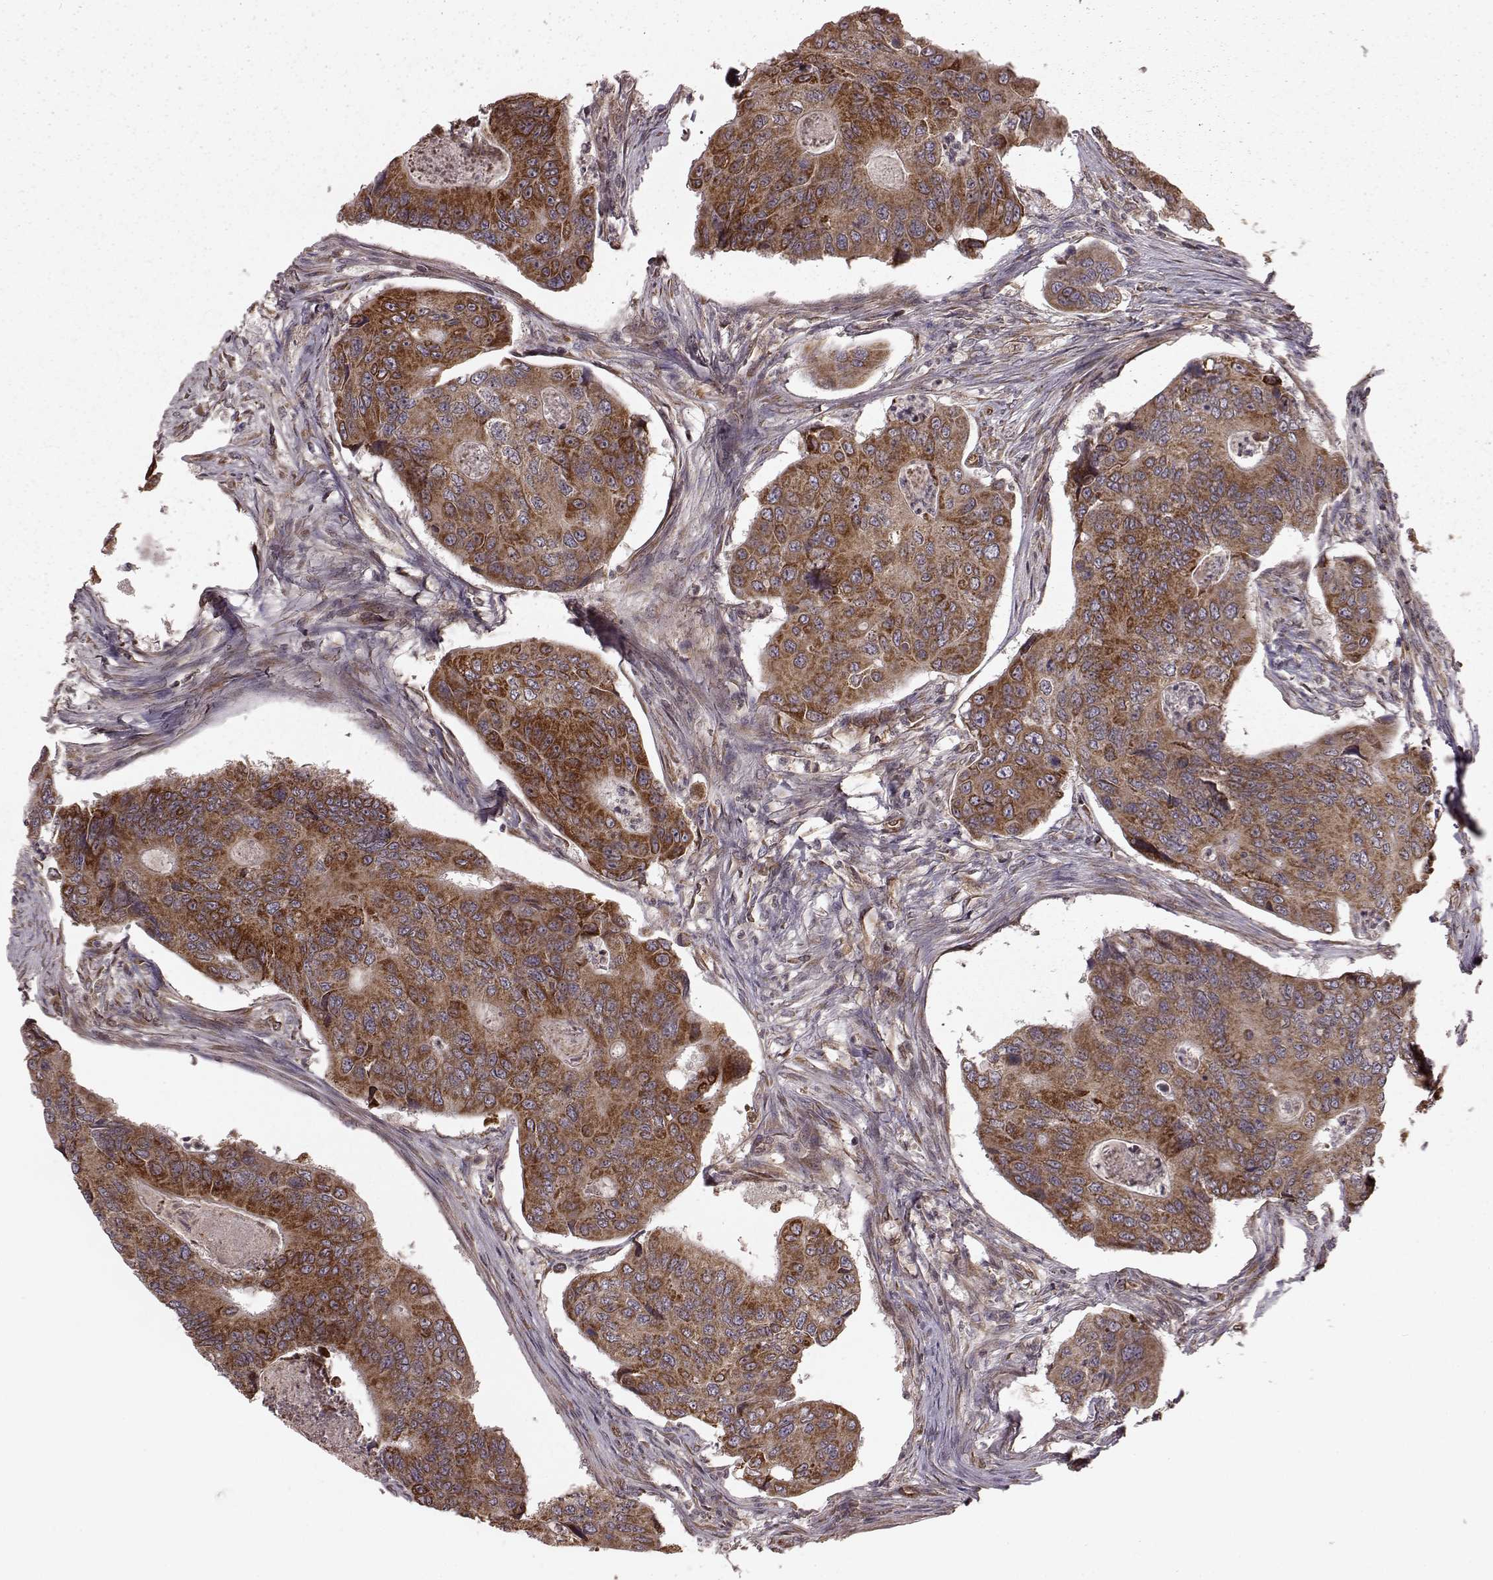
{"staining": {"intensity": "strong", "quantity": ">75%", "location": "cytoplasmic/membranous"}, "tissue": "colorectal cancer", "cell_type": "Tumor cells", "image_type": "cancer", "snomed": [{"axis": "morphology", "description": "Adenocarcinoma, NOS"}, {"axis": "topography", "description": "Colon"}], "caption": "Immunohistochemistry (IHC) photomicrograph of neoplastic tissue: human colorectal cancer stained using immunohistochemistry reveals high levels of strong protein expression localized specifically in the cytoplasmic/membranous of tumor cells, appearing as a cytoplasmic/membranous brown color.", "gene": "AGPAT1", "patient": {"sex": "female", "age": 67}}